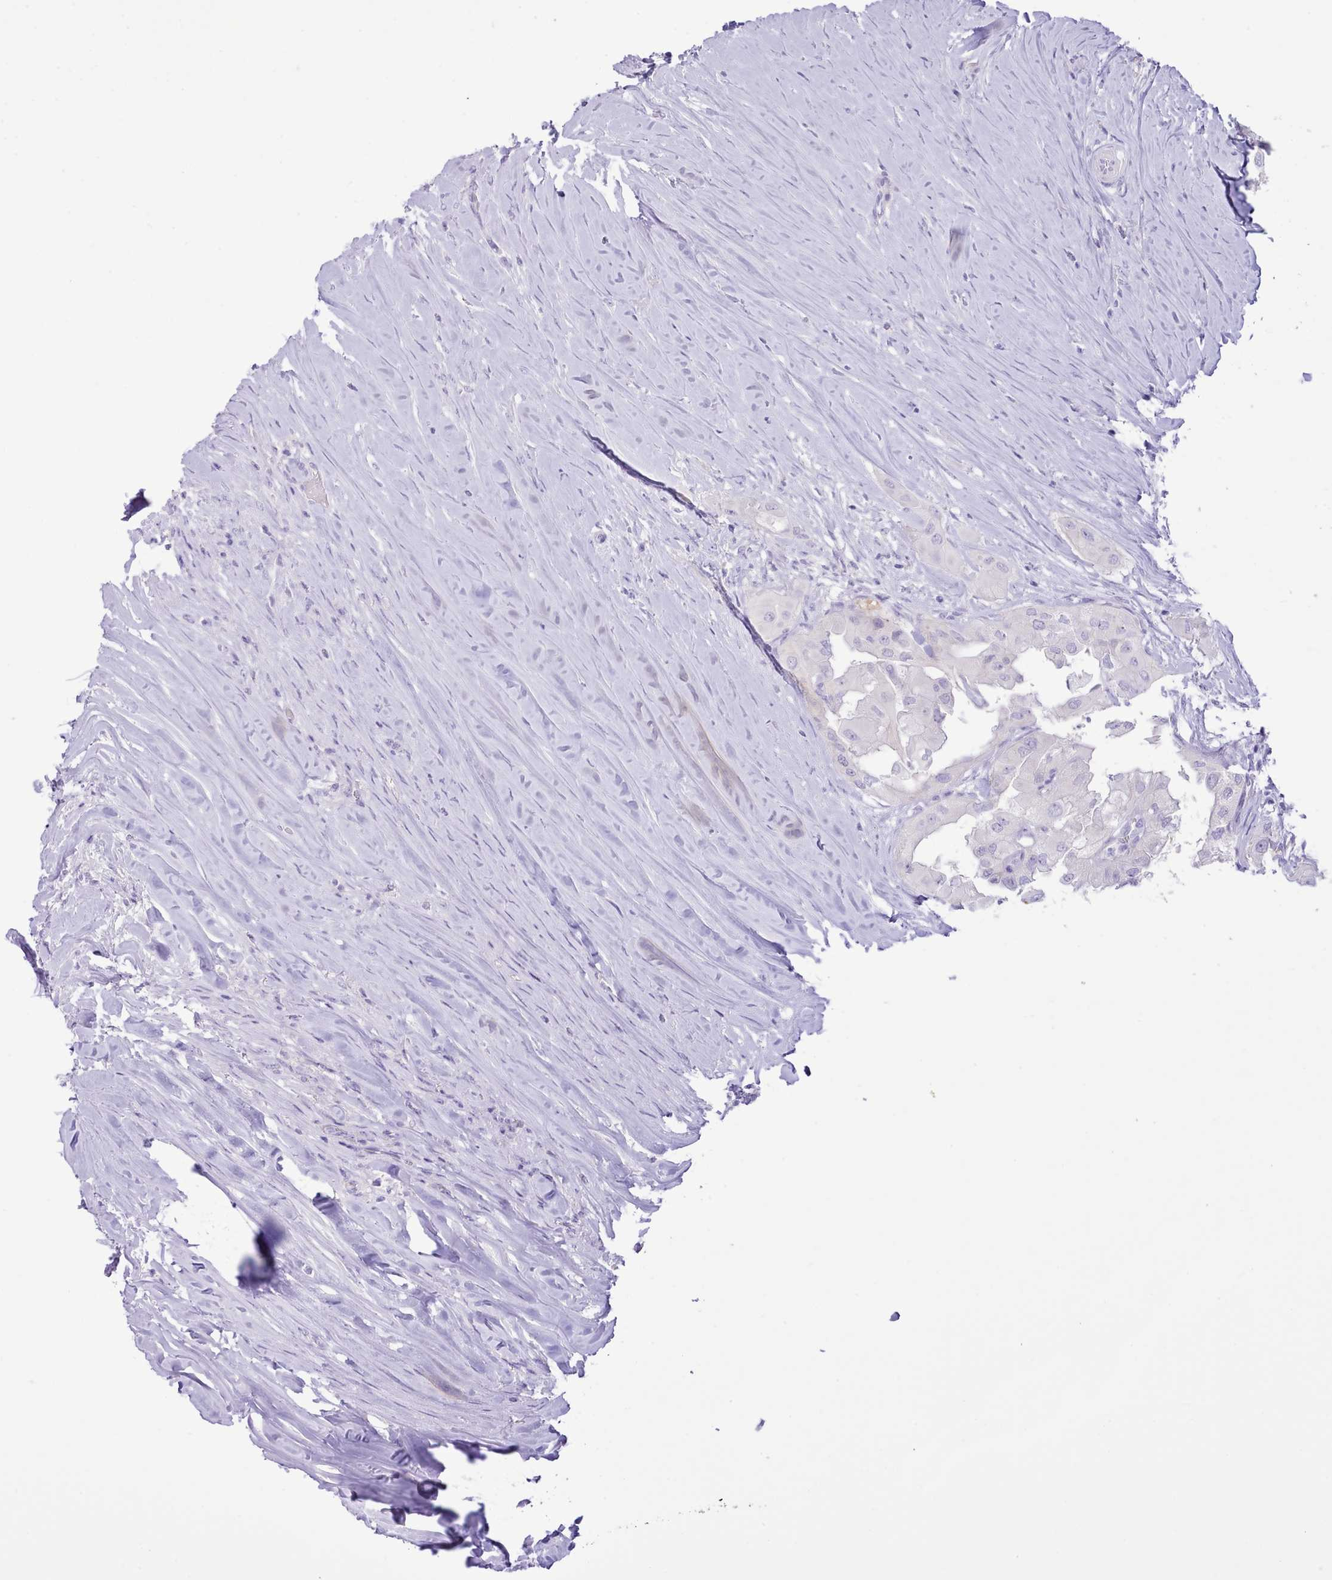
{"staining": {"intensity": "negative", "quantity": "none", "location": "none"}, "tissue": "thyroid cancer", "cell_type": "Tumor cells", "image_type": "cancer", "snomed": [{"axis": "morphology", "description": "Papillary adenocarcinoma, NOS"}, {"axis": "topography", "description": "Thyroid gland"}], "caption": "This is an immunohistochemistry image of thyroid papillary adenocarcinoma. There is no expression in tumor cells.", "gene": "MDFI", "patient": {"sex": "female", "age": 59}}